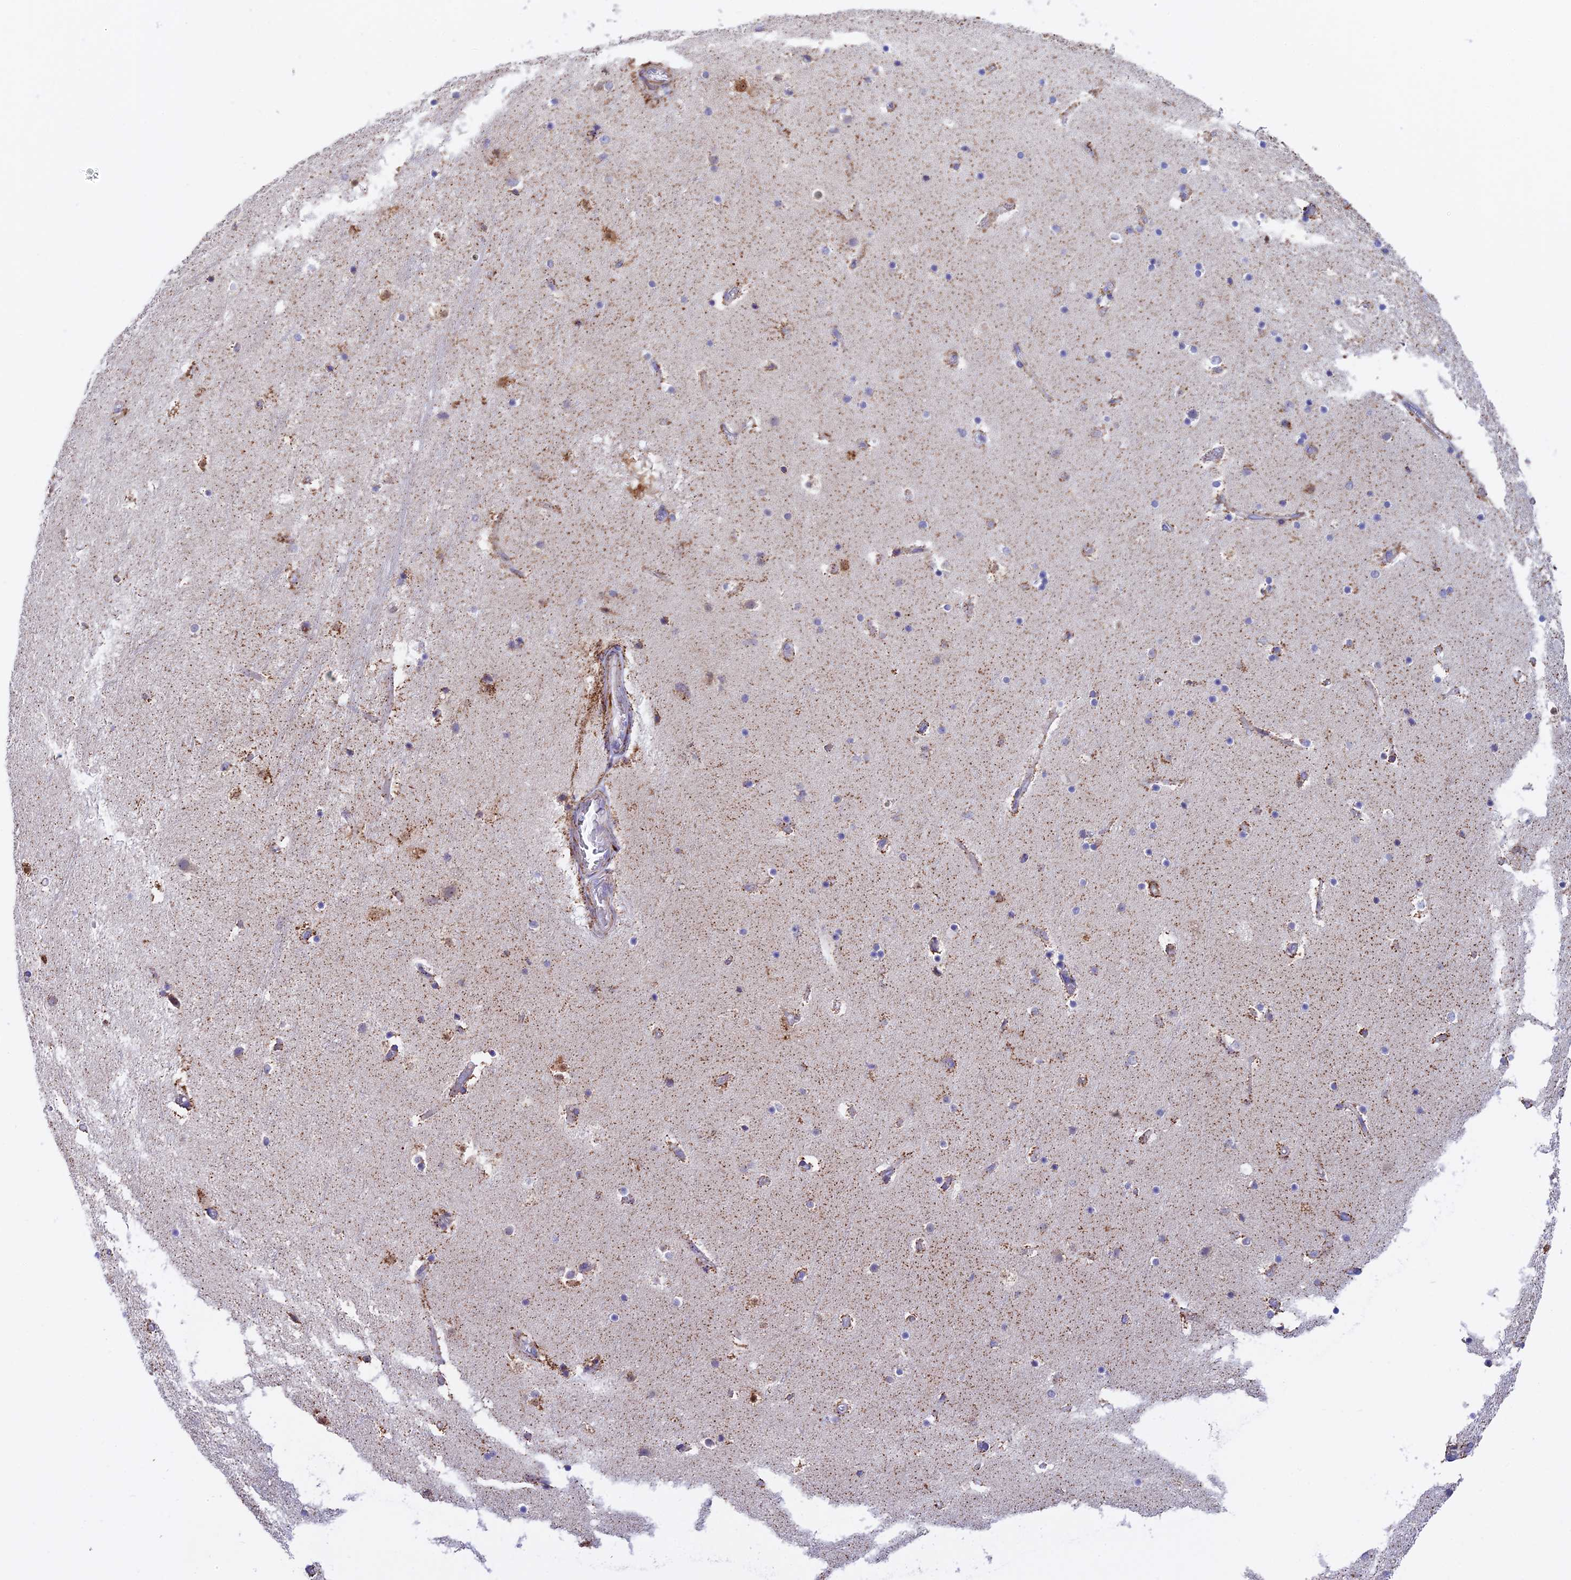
{"staining": {"intensity": "moderate", "quantity": "<25%", "location": "cytoplasmic/membranous"}, "tissue": "hippocampus", "cell_type": "Glial cells", "image_type": "normal", "snomed": [{"axis": "morphology", "description": "Normal tissue, NOS"}, {"axis": "topography", "description": "Hippocampus"}], "caption": "Moderate cytoplasmic/membranous staining is seen in approximately <25% of glial cells in benign hippocampus. Using DAB (3,3'-diaminobenzidine) (brown) and hematoxylin (blue) stains, captured at high magnification using brightfield microscopy.", "gene": "HSDL2", "patient": {"sex": "female", "age": 52}}